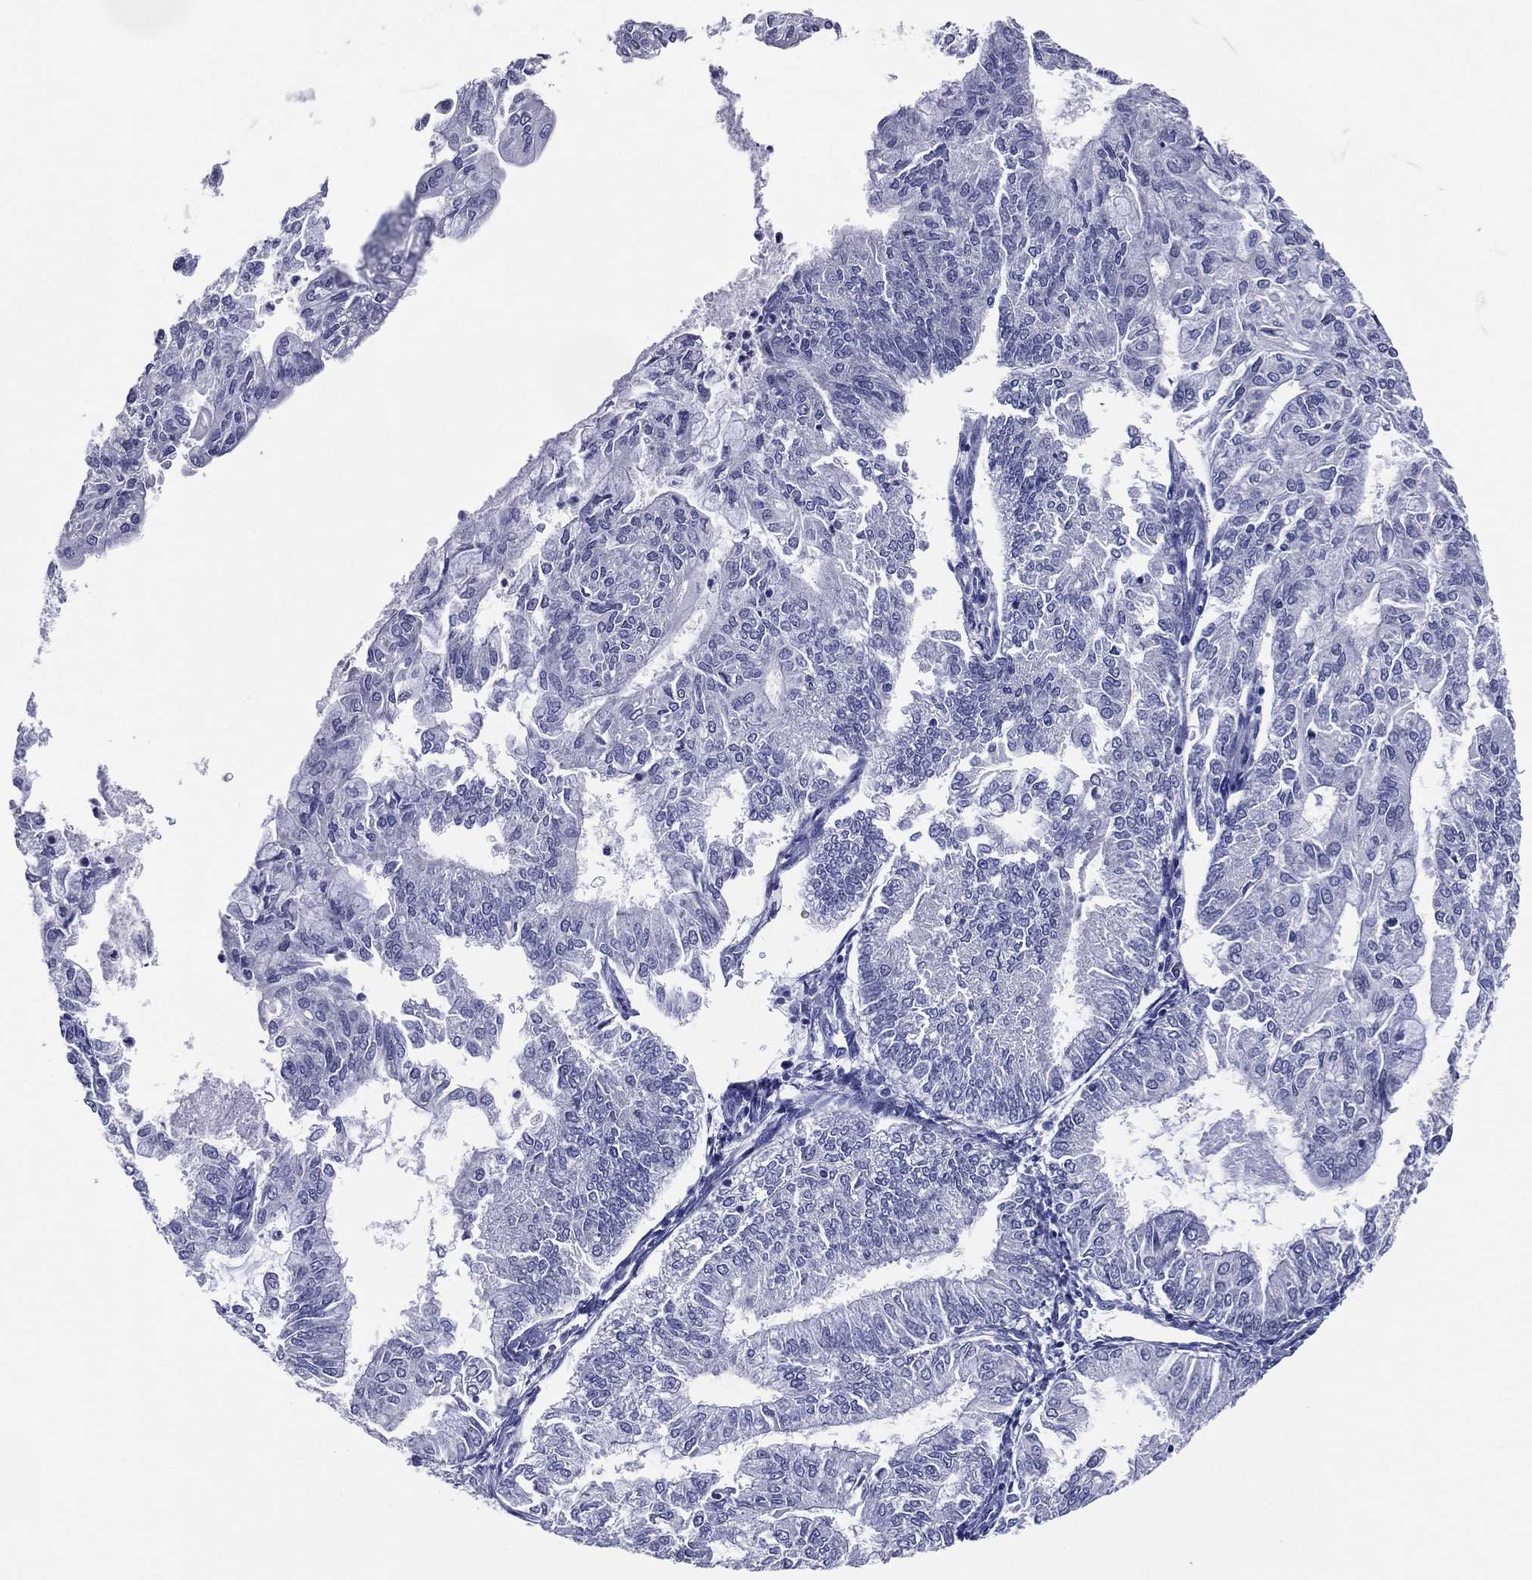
{"staining": {"intensity": "negative", "quantity": "none", "location": "none"}, "tissue": "endometrial cancer", "cell_type": "Tumor cells", "image_type": "cancer", "snomed": [{"axis": "morphology", "description": "Adenocarcinoma, NOS"}, {"axis": "topography", "description": "Endometrium"}], "caption": "A histopathology image of human endometrial cancer (adenocarcinoma) is negative for staining in tumor cells.", "gene": "TFAP2A", "patient": {"sex": "female", "age": 59}}